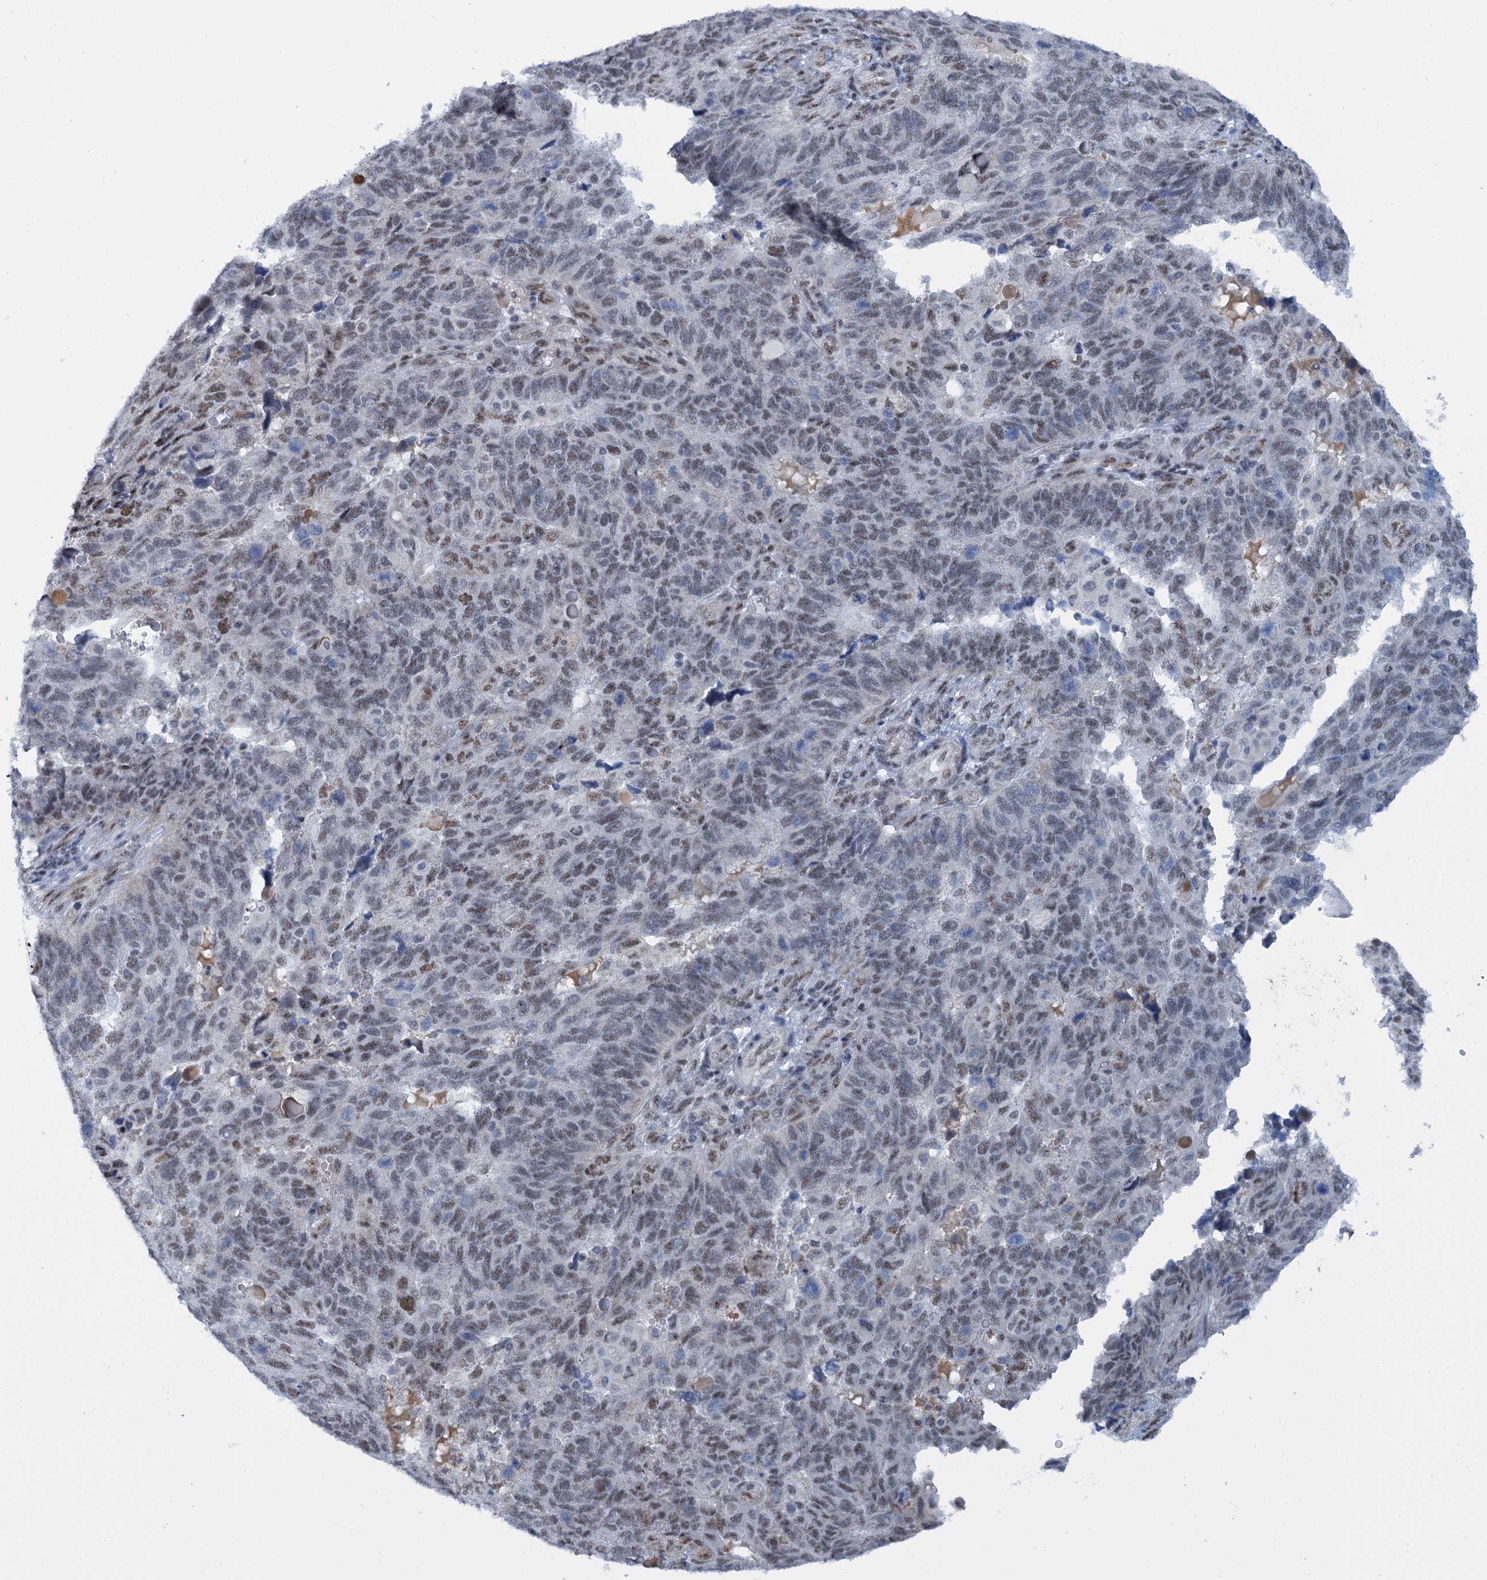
{"staining": {"intensity": "moderate", "quantity": "25%-75%", "location": "nuclear"}, "tissue": "endometrial cancer", "cell_type": "Tumor cells", "image_type": "cancer", "snomed": [{"axis": "morphology", "description": "Adenocarcinoma, NOS"}, {"axis": "topography", "description": "Endometrium"}], "caption": "This histopathology image demonstrates endometrial cancer stained with immunohistochemistry to label a protein in brown. The nuclear of tumor cells show moderate positivity for the protein. Nuclei are counter-stained blue.", "gene": "SREK1", "patient": {"sex": "female", "age": 66}}